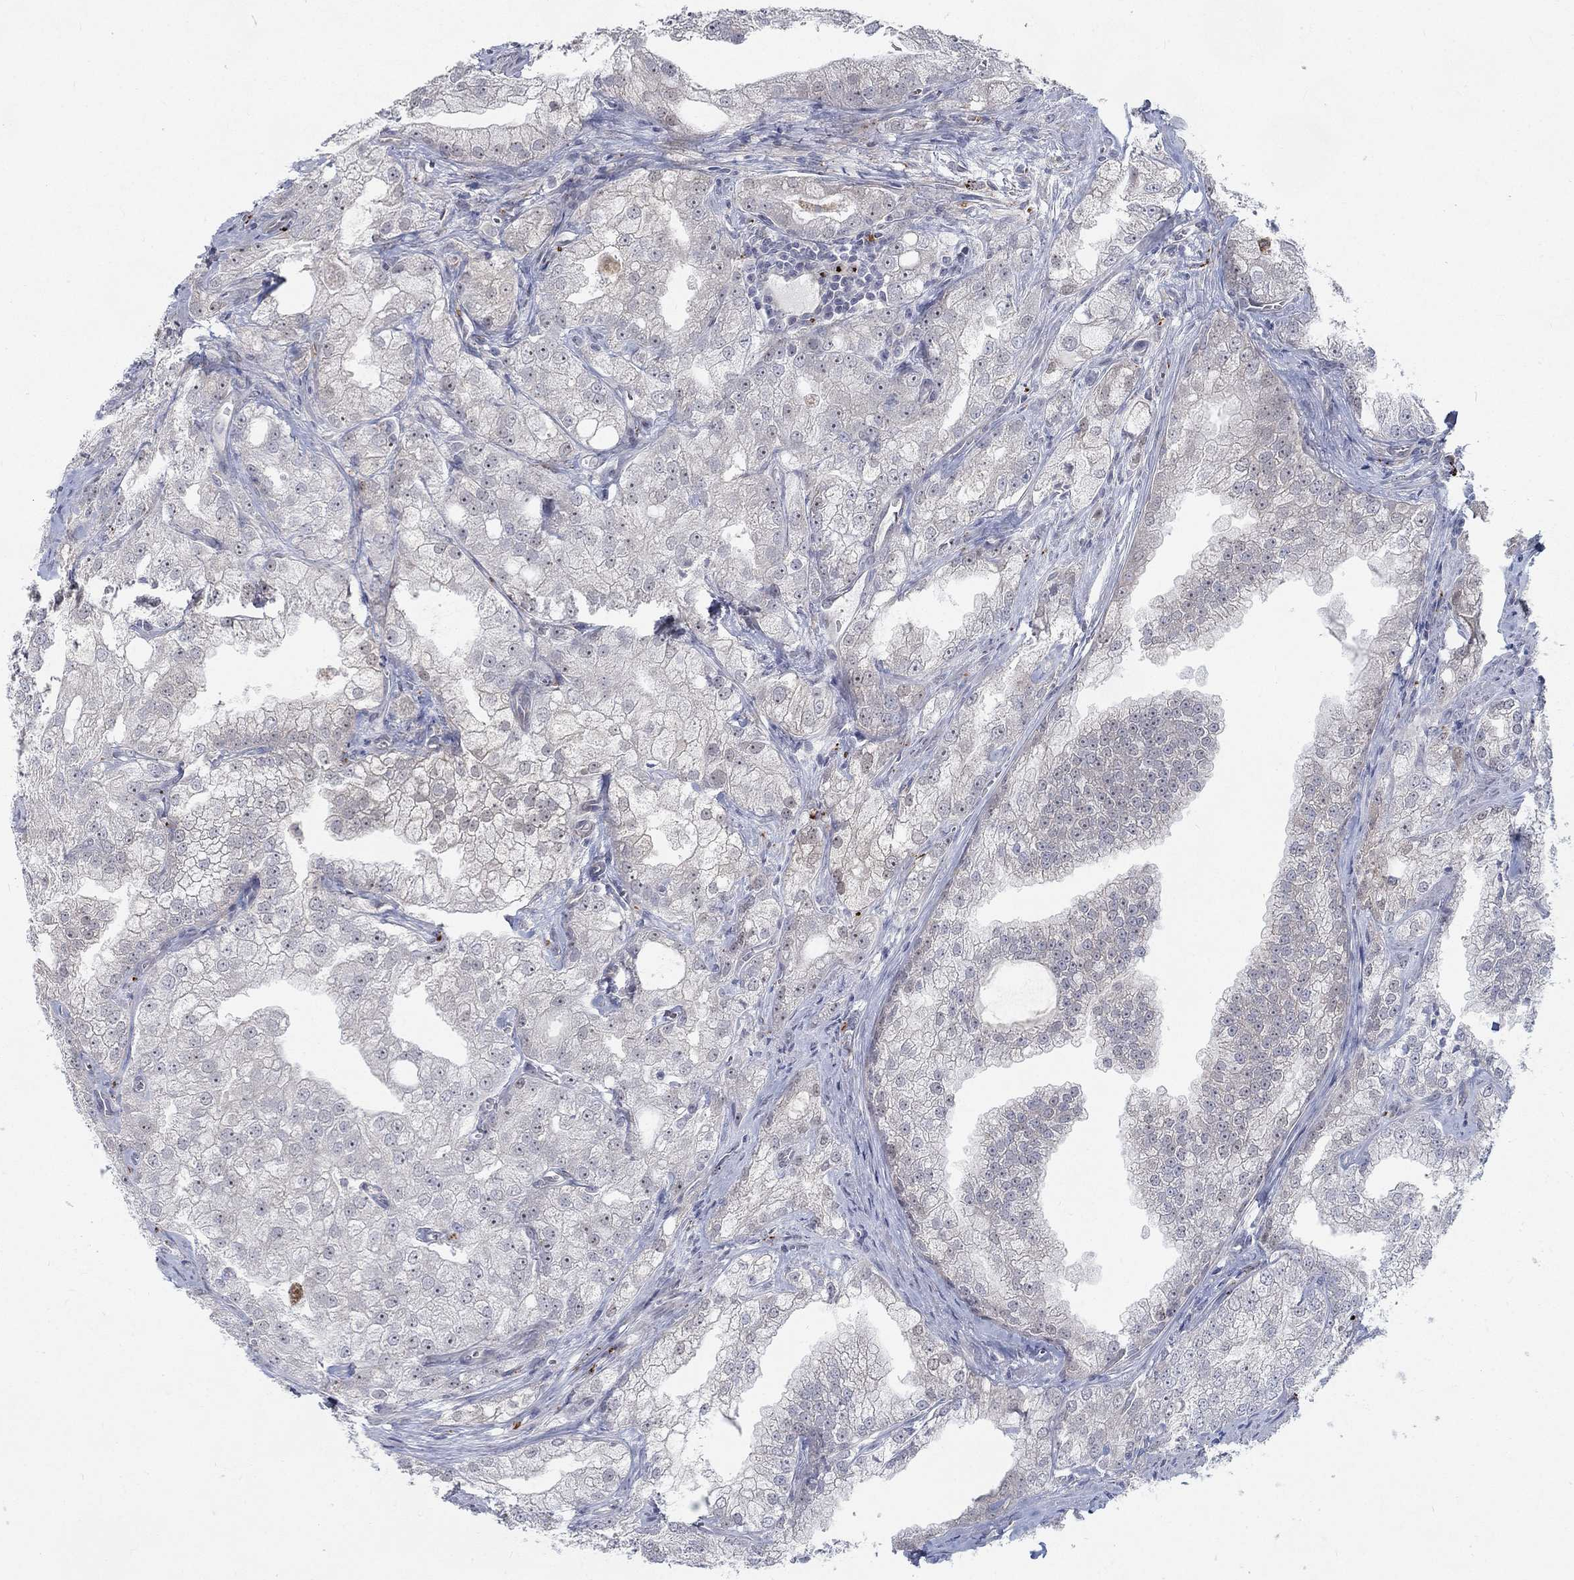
{"staining": {"intensity": "negative", "quantity": "none", "location": "none"}, "tissue": "prostate cancer", "cell_type": "Tumor cells", "image_type": "cancer", "snomed": [{"axis": "morphology", "description": "Adenocarcinoma, NOS"}, {"axis": "topography", "description": "Prostate"}], "caption": "The histopathology image demonstrates no significant expression in tumor cells of adenocarcinoma (prostate).", "gene": "MTSS2", "patient": {"sex": "male", "age": 70}}